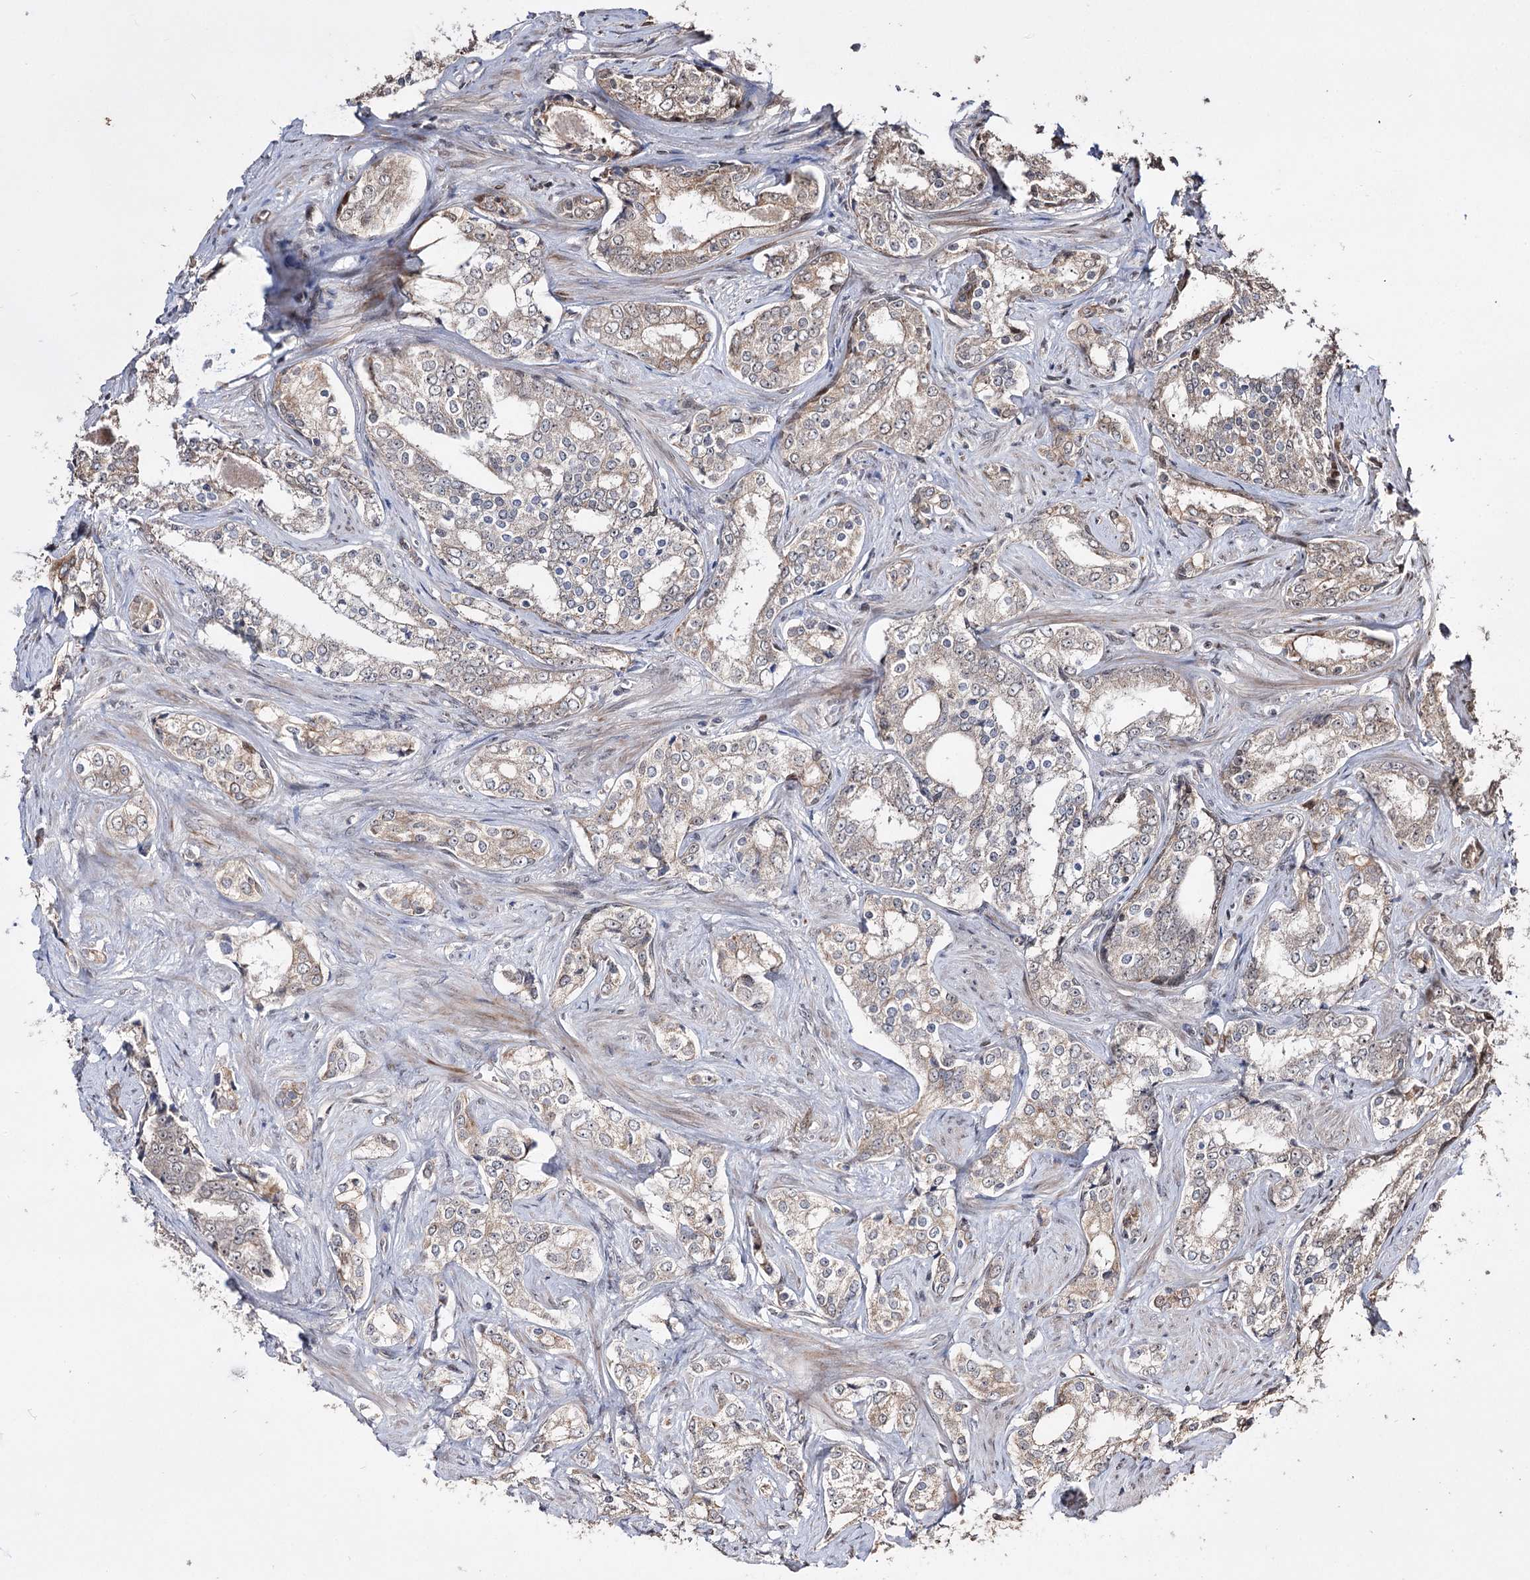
{"staining": {"intensity": "weak", "quantity": ">75%", "location": "cytoplasmic/membranous"}, "tissue": "prostate cancer", "cell_type": "Tumor cells", "image_type": "cancer", "snomed": [{"axis": "morphology", "description": "Adenocarcinoma, High grade"}, {"axis": "topography", "description": "Prostate"}], "caption": "Prostate cancer (adenocarcinoma (high-grade)) stained with immunohistochemistry reveals weak cytoplasmic/membranous expression in approximately >75% of tumor cells. (DAB (3,3'-diaminobenzidine) = brown stain, brightfield microscopy at high magnification).", "gene": "CPNE8", "patient": {"sex": "male", "age": 66}}